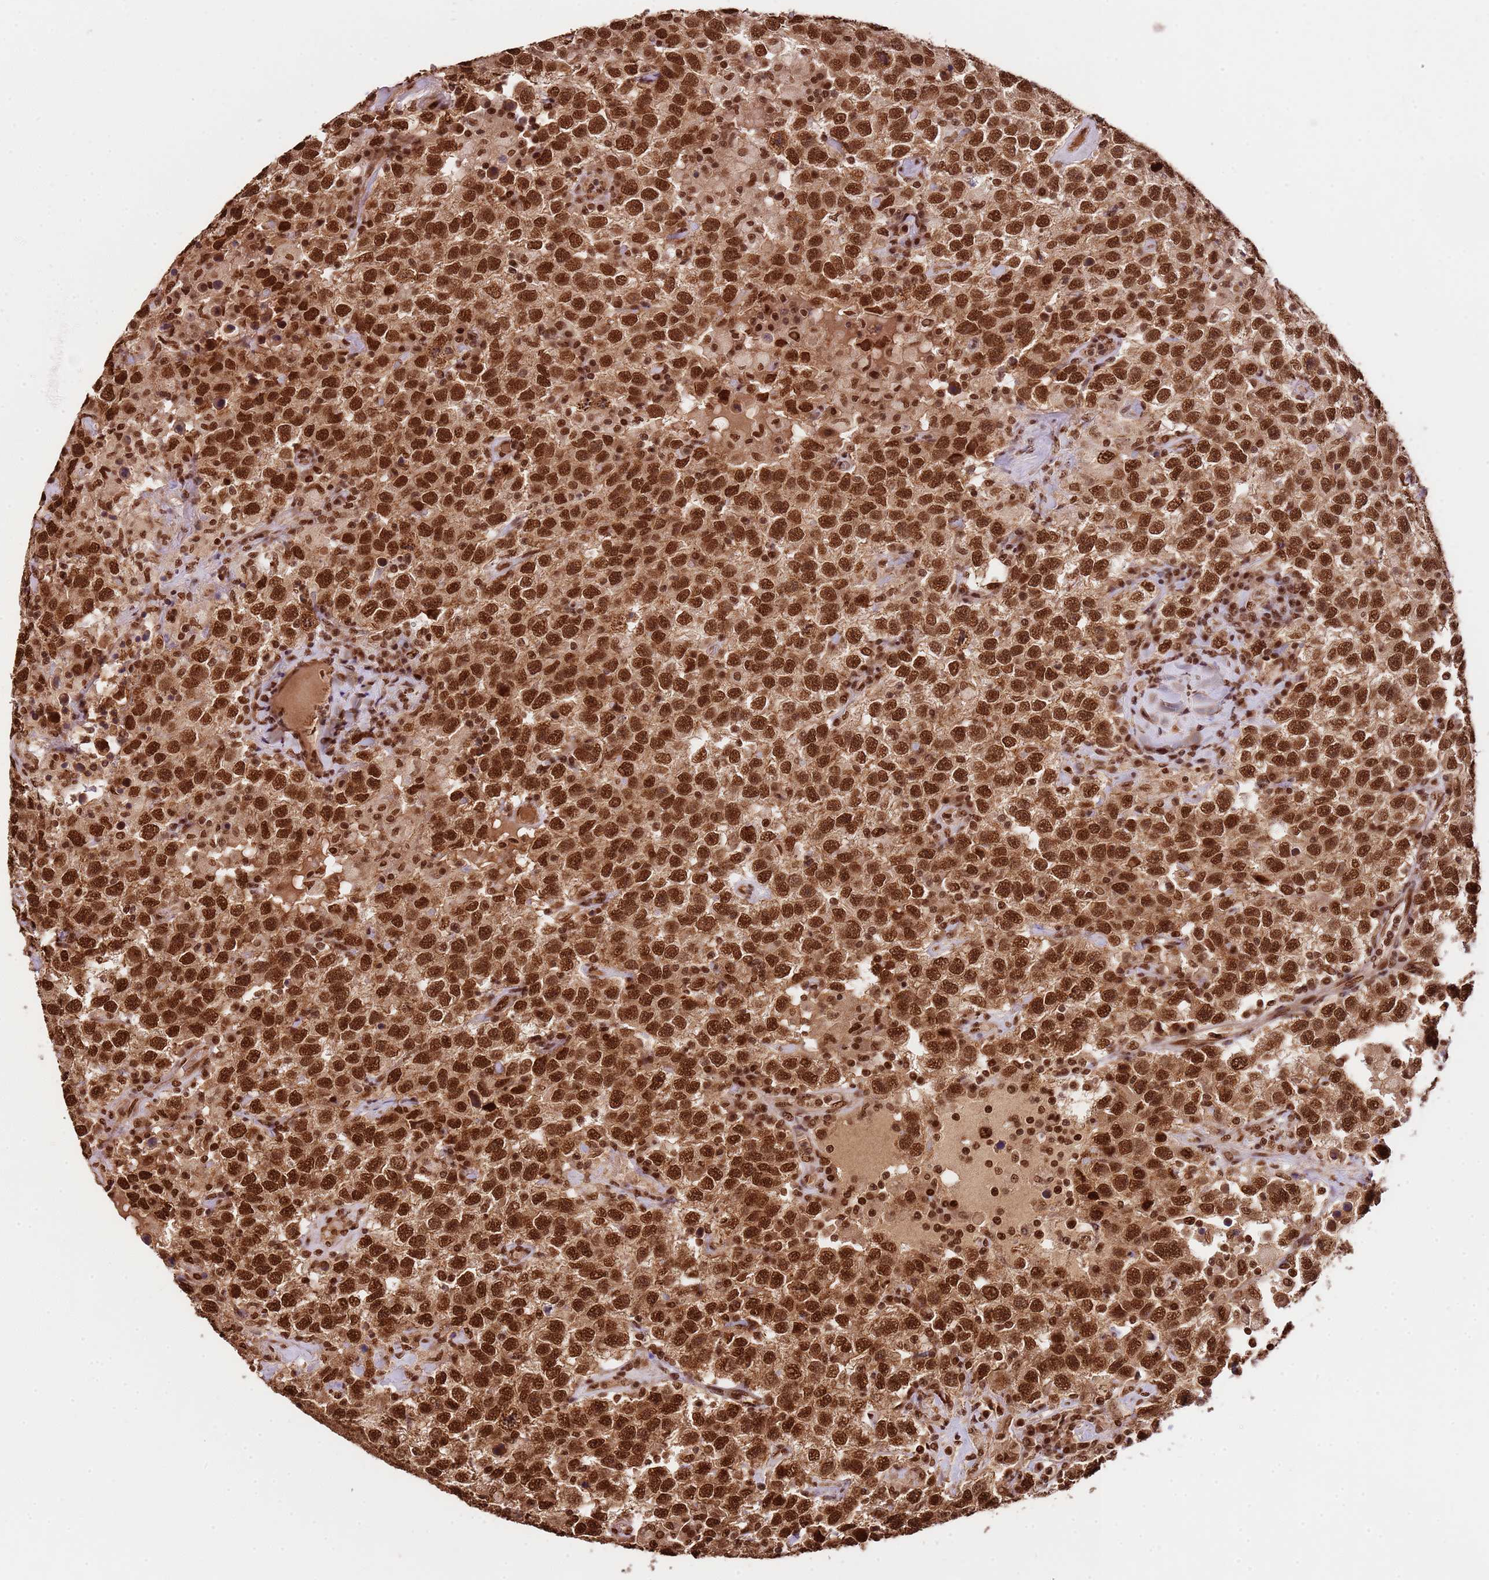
{"staining": {"intensity": "strong", "quantity": ">75%", "location": "nuclear"}, "tissue": "testis cancer", "cell_type": "Tumor cells", "image_type": "cancer", "snomed": [{"axis": "morphology", "description": "Seminoma, NOS"}, {"axis": "topography", "description": "Testis"}], "caption": "The micrograph exhibits staining of testis seminoma, revealing strong nuclear protein positivity (brown color) within tumor cells.", "gene": "ZBTB12", "patient": {"sex": "male", "age": 41}}